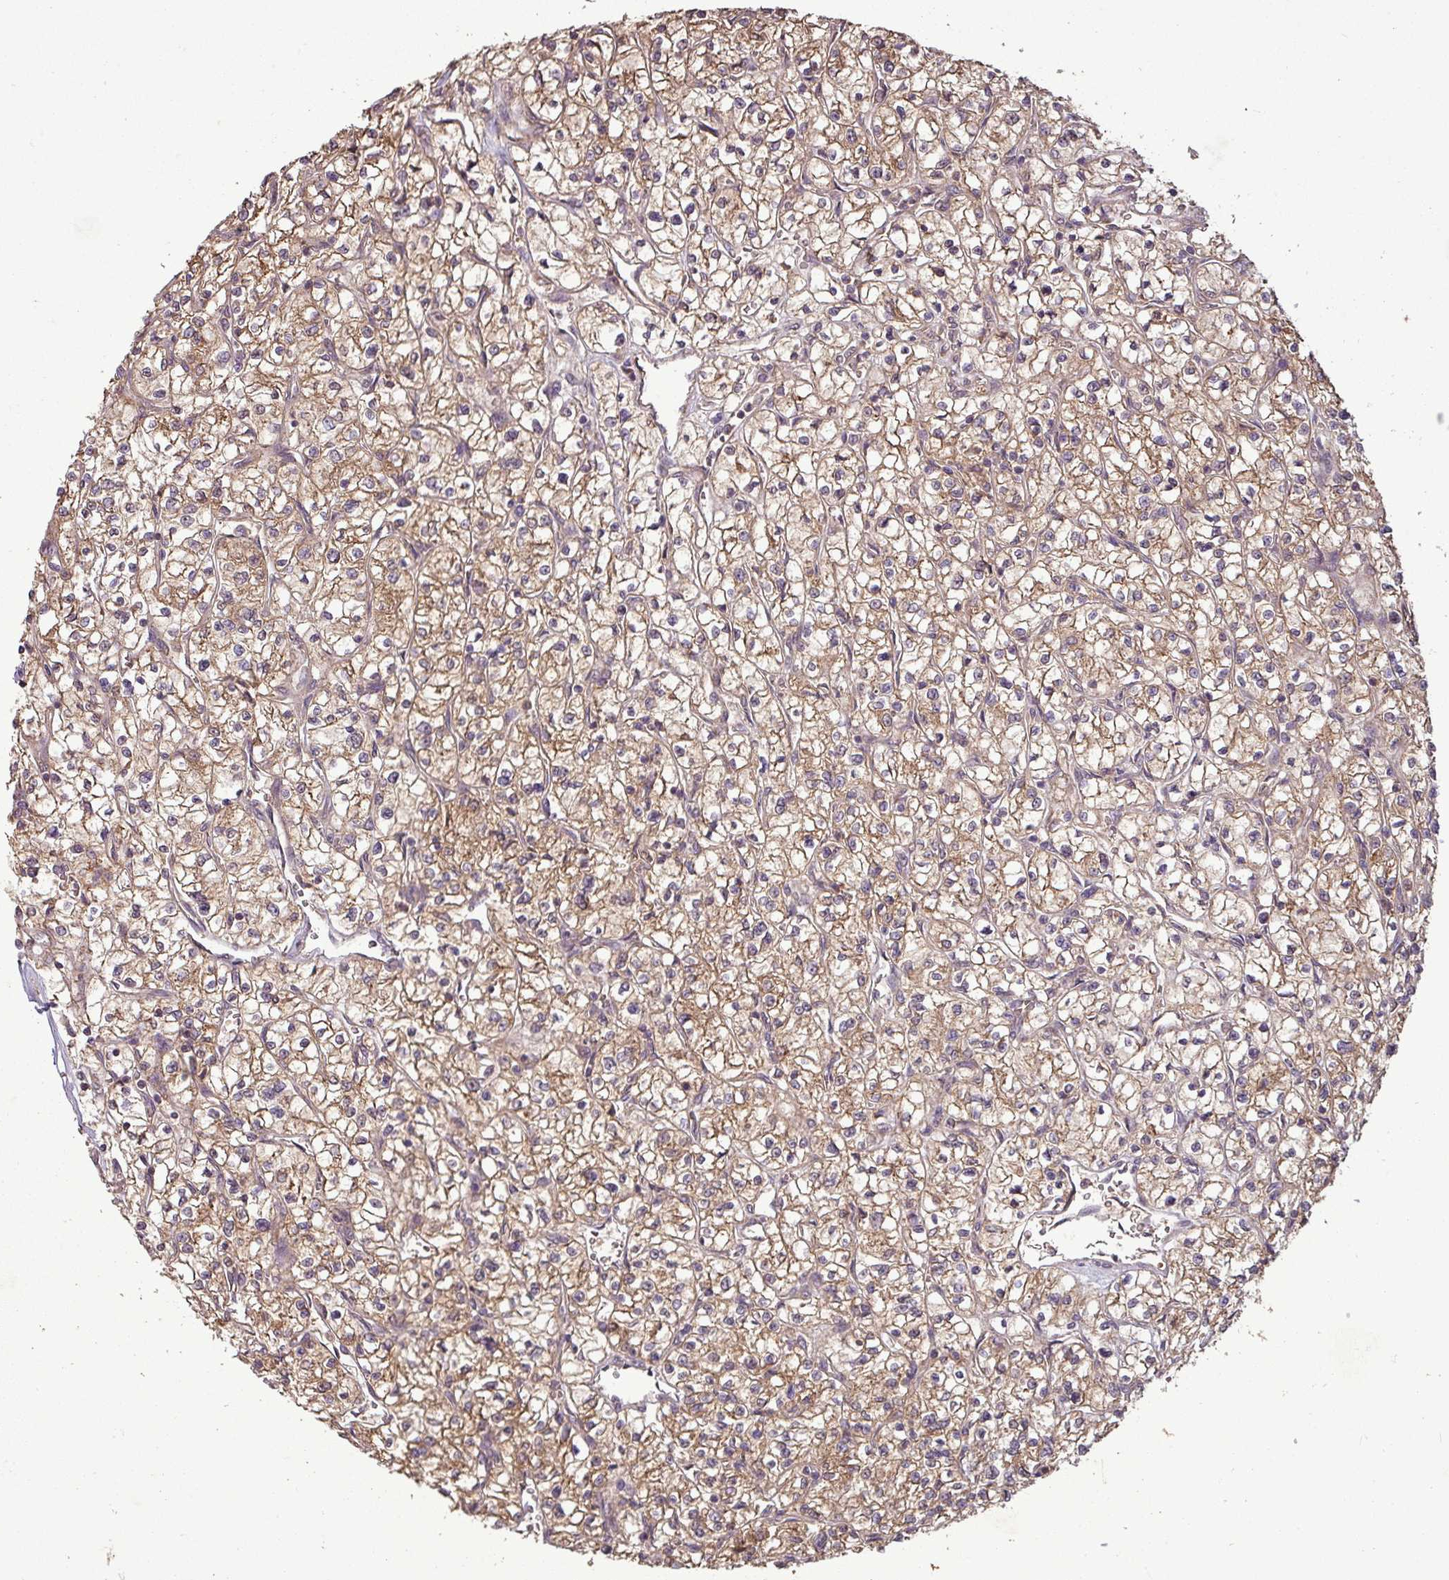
{"staining": {"intensity": "weak", "quantity": "25%-75%", "location": "cytoplasmic/membranous"}, "tissue": "renal cancer", "cell_type": "Tumor cells", "image_type": "cancer", "snomed": [{"axis": "morphology", "description": "Adenocarcinoma, NOS"}, {"axis": "topography", "description": "Kidney"}], "caption": "Tumor cells show low levels of weak cytoplasmic/membranous staining in approximately 25%-75% of cells in renal cancer (adenocarcinoma).", "gene": "NT5C3A", "patient": {"sex": "female", "age": 64}}